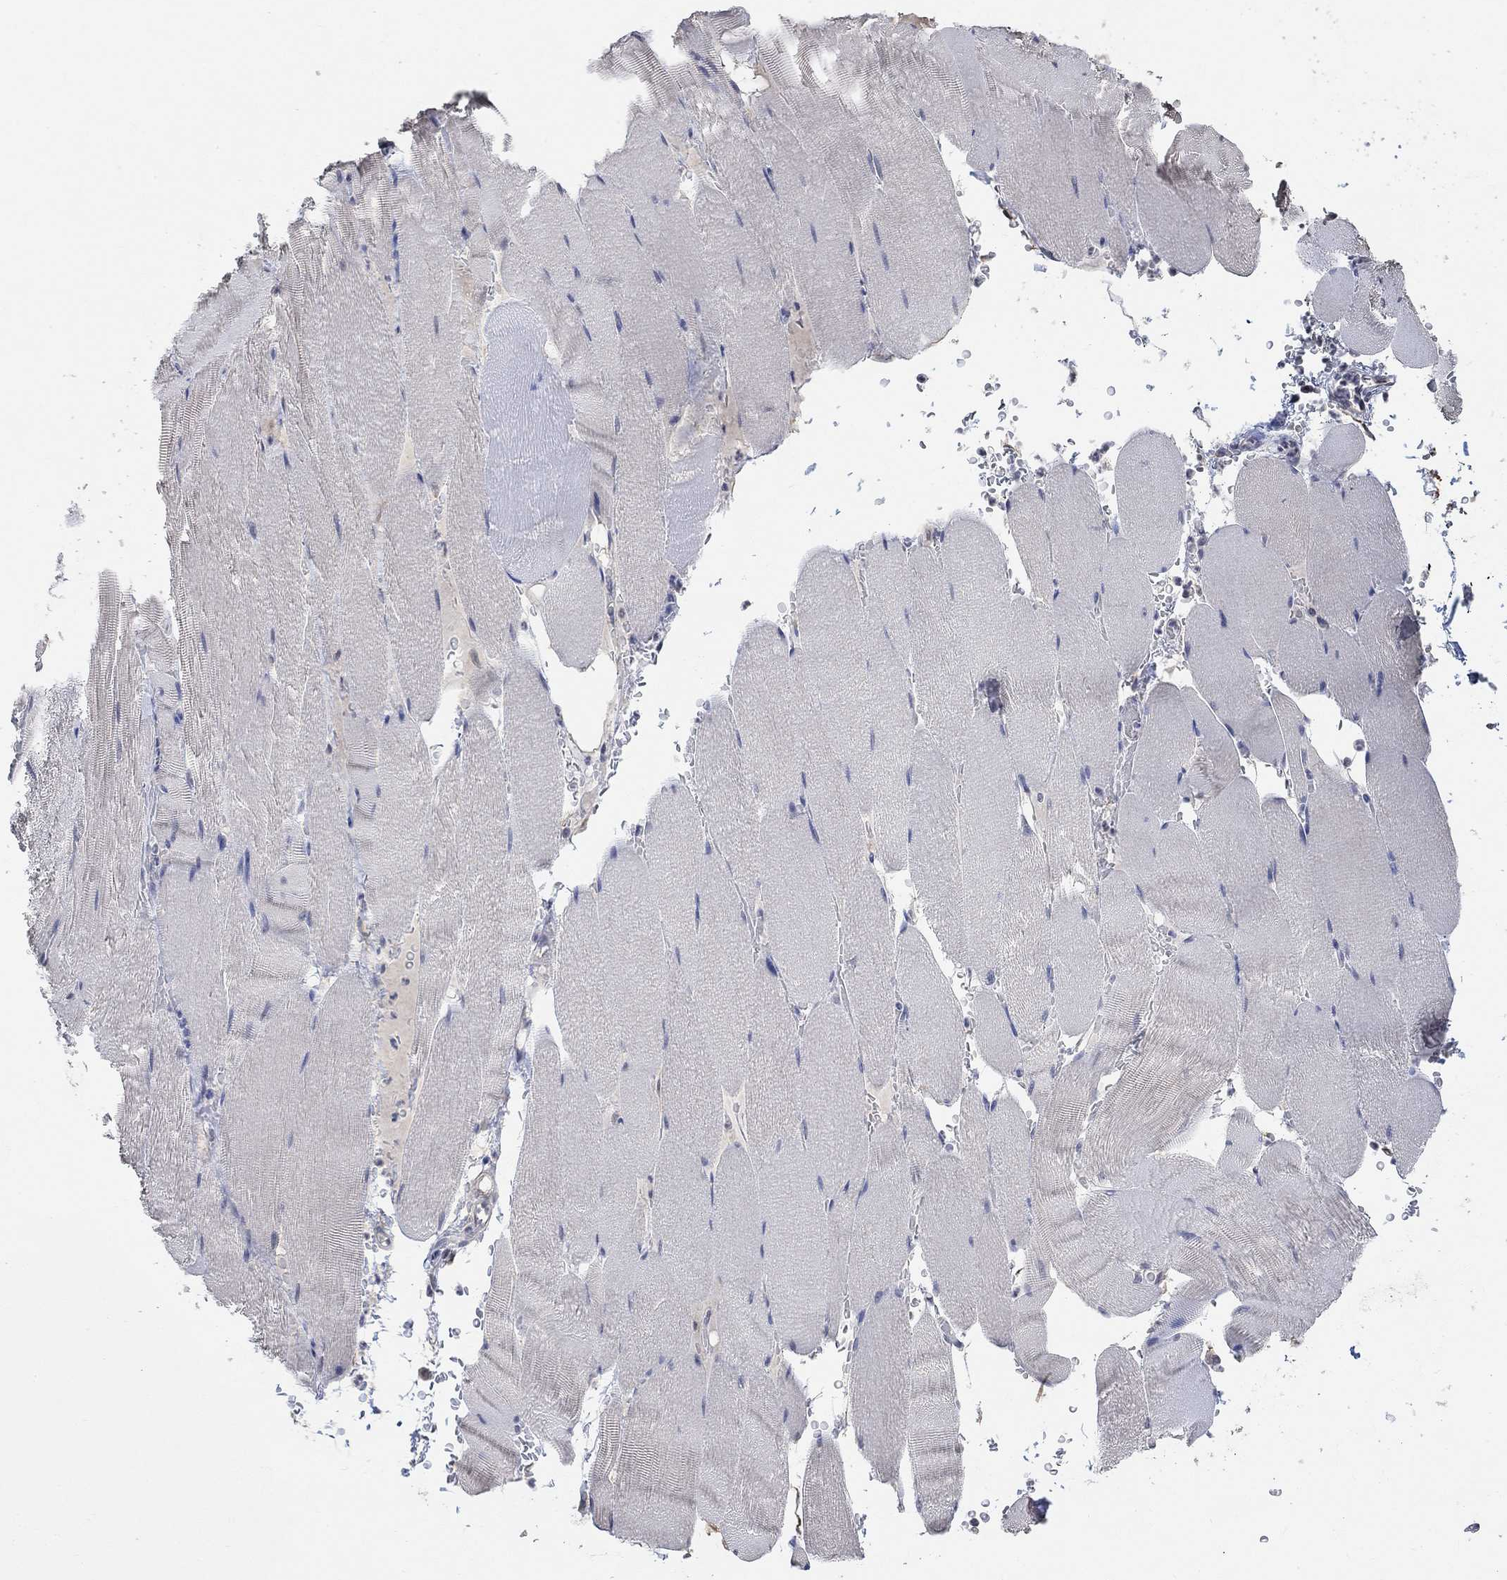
{"staining": {"intensity": "negative", "quantity": "none", "location": "none"}, "tissue": "skeletal muscle", "cell_type": "Myocytes", "image_type": "normal", "snomed": [{"axis": "morphology", "description": "Normal tissue, NOS"}, {"axis": "topography", "description": "Skeletal muscle"}], "caption": "DAB immunohistochemical staining of benign human skeletal muscle shows no significant staining in myocytes.", "gene": "UNC5B", "patient": {"sex": "male", "age": 56}}